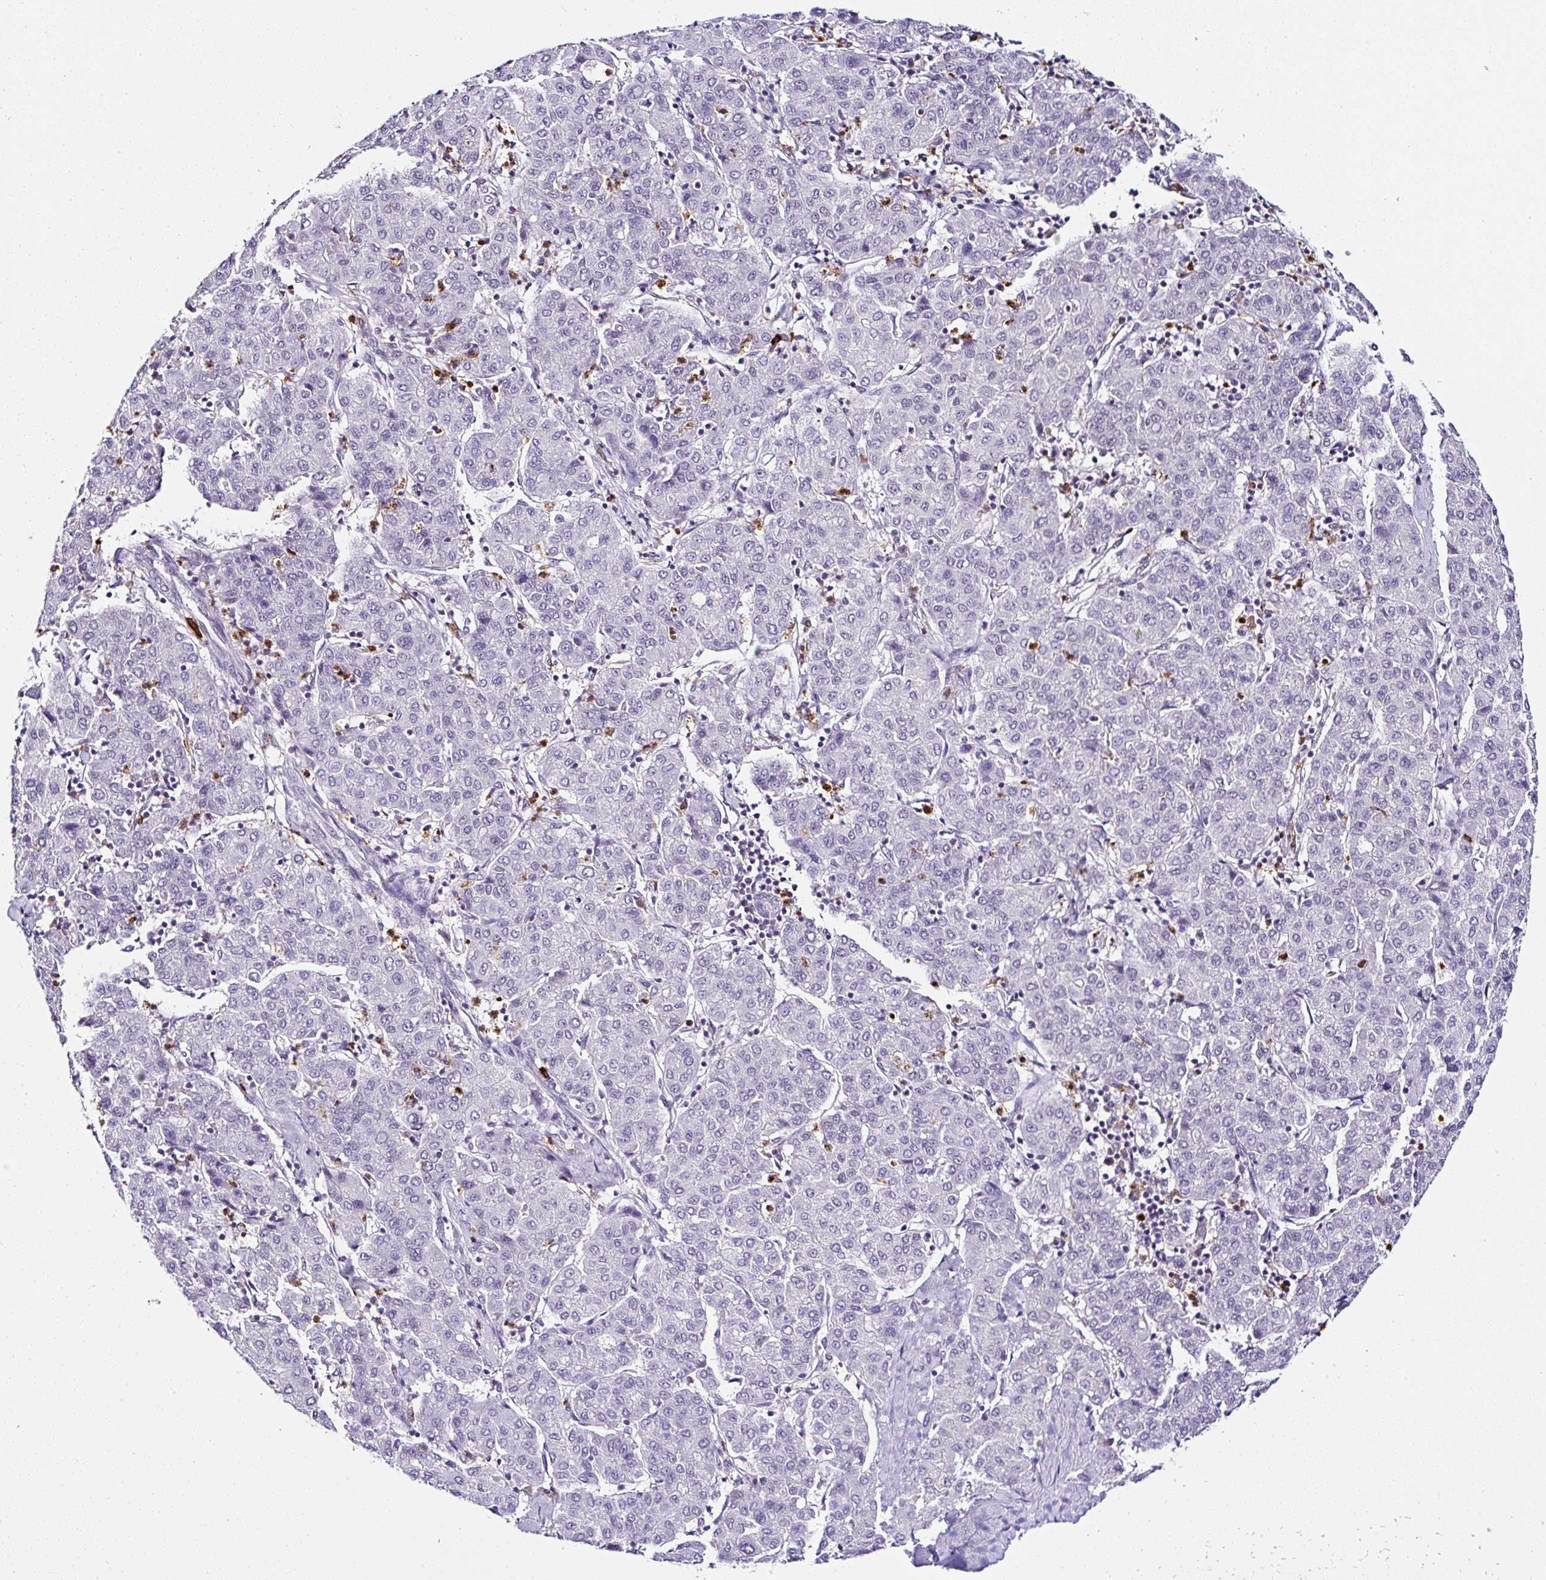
{"staining": {"intensity": "negative", "quantity": "none", "location": "none"}, "tissue": "liver cancer", "cell_type": "Tumor cells", "image_type": "cancer", "snomed": [{"axis": "morphology", "description": "Carcinoma, Hepatocellular, NOS"}, {"axis": "topography", "description": "Liver"}], "caption": "This is an IHC micrograph of hepatocellular carcinoma (liver). There is no positivity in tumor cells.", "gene": "PTPN2", "patient": {"sex": "male", "age": 65}}